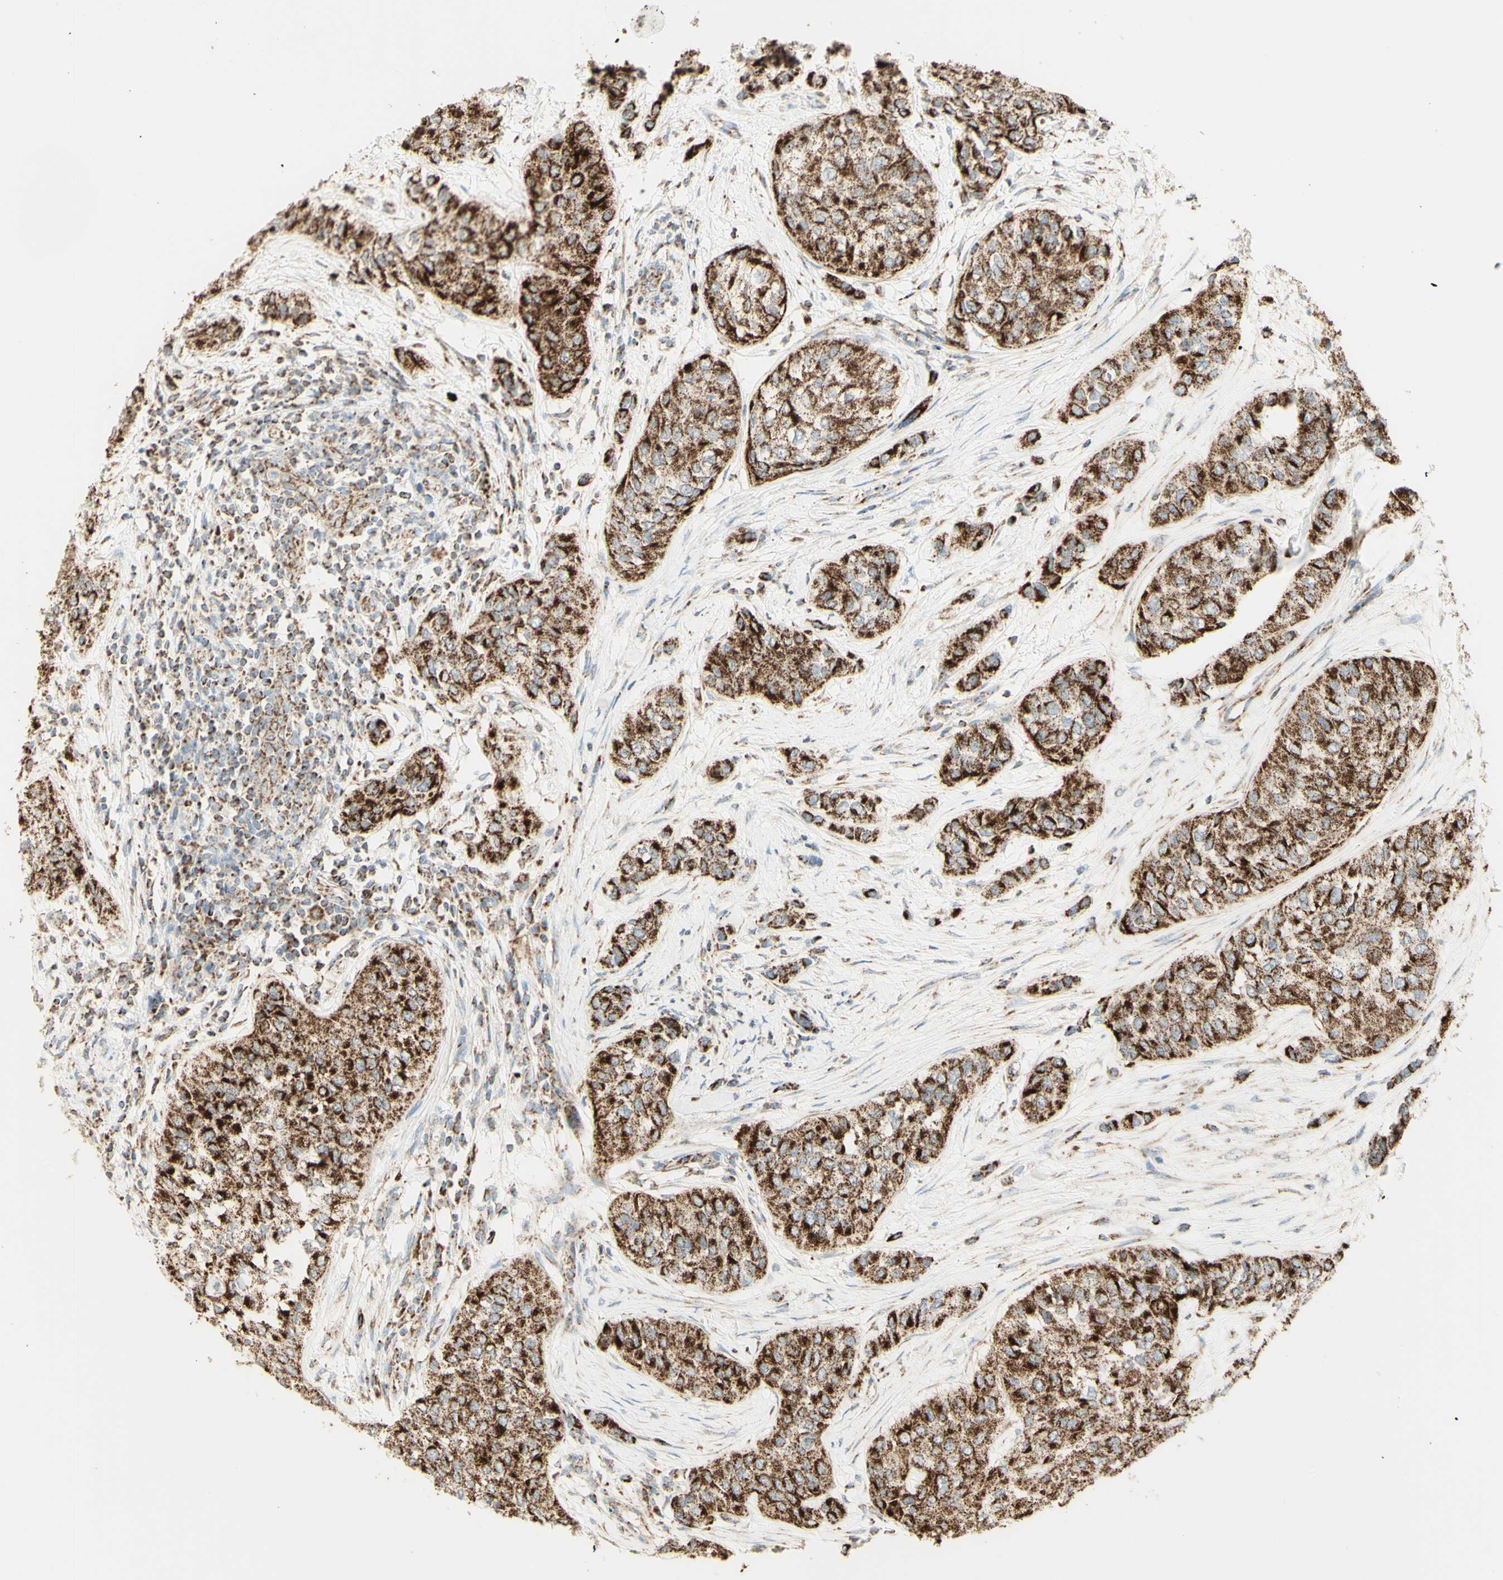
{"staining": {"intensity": "strong", "quantity": ">75%", "location": "cytoplasmic/membranous"}, "tissue": "urothelial cancer", "cell_type": "Tumor cells", "image_type": "cancer", "snomed": [{"axis": "morphology", "description": "Urothelial carcinoma, High grade"}, {"axis": "topography", "description": "Urinary bladder"}], "caption": "The immunohistochemical stain labels strong cytoplasmic/membranous positivity in tumor cells of urothelial cancer tissue.", "gene": "LETM1", "patient": {"sex": "female", "age": 56}}